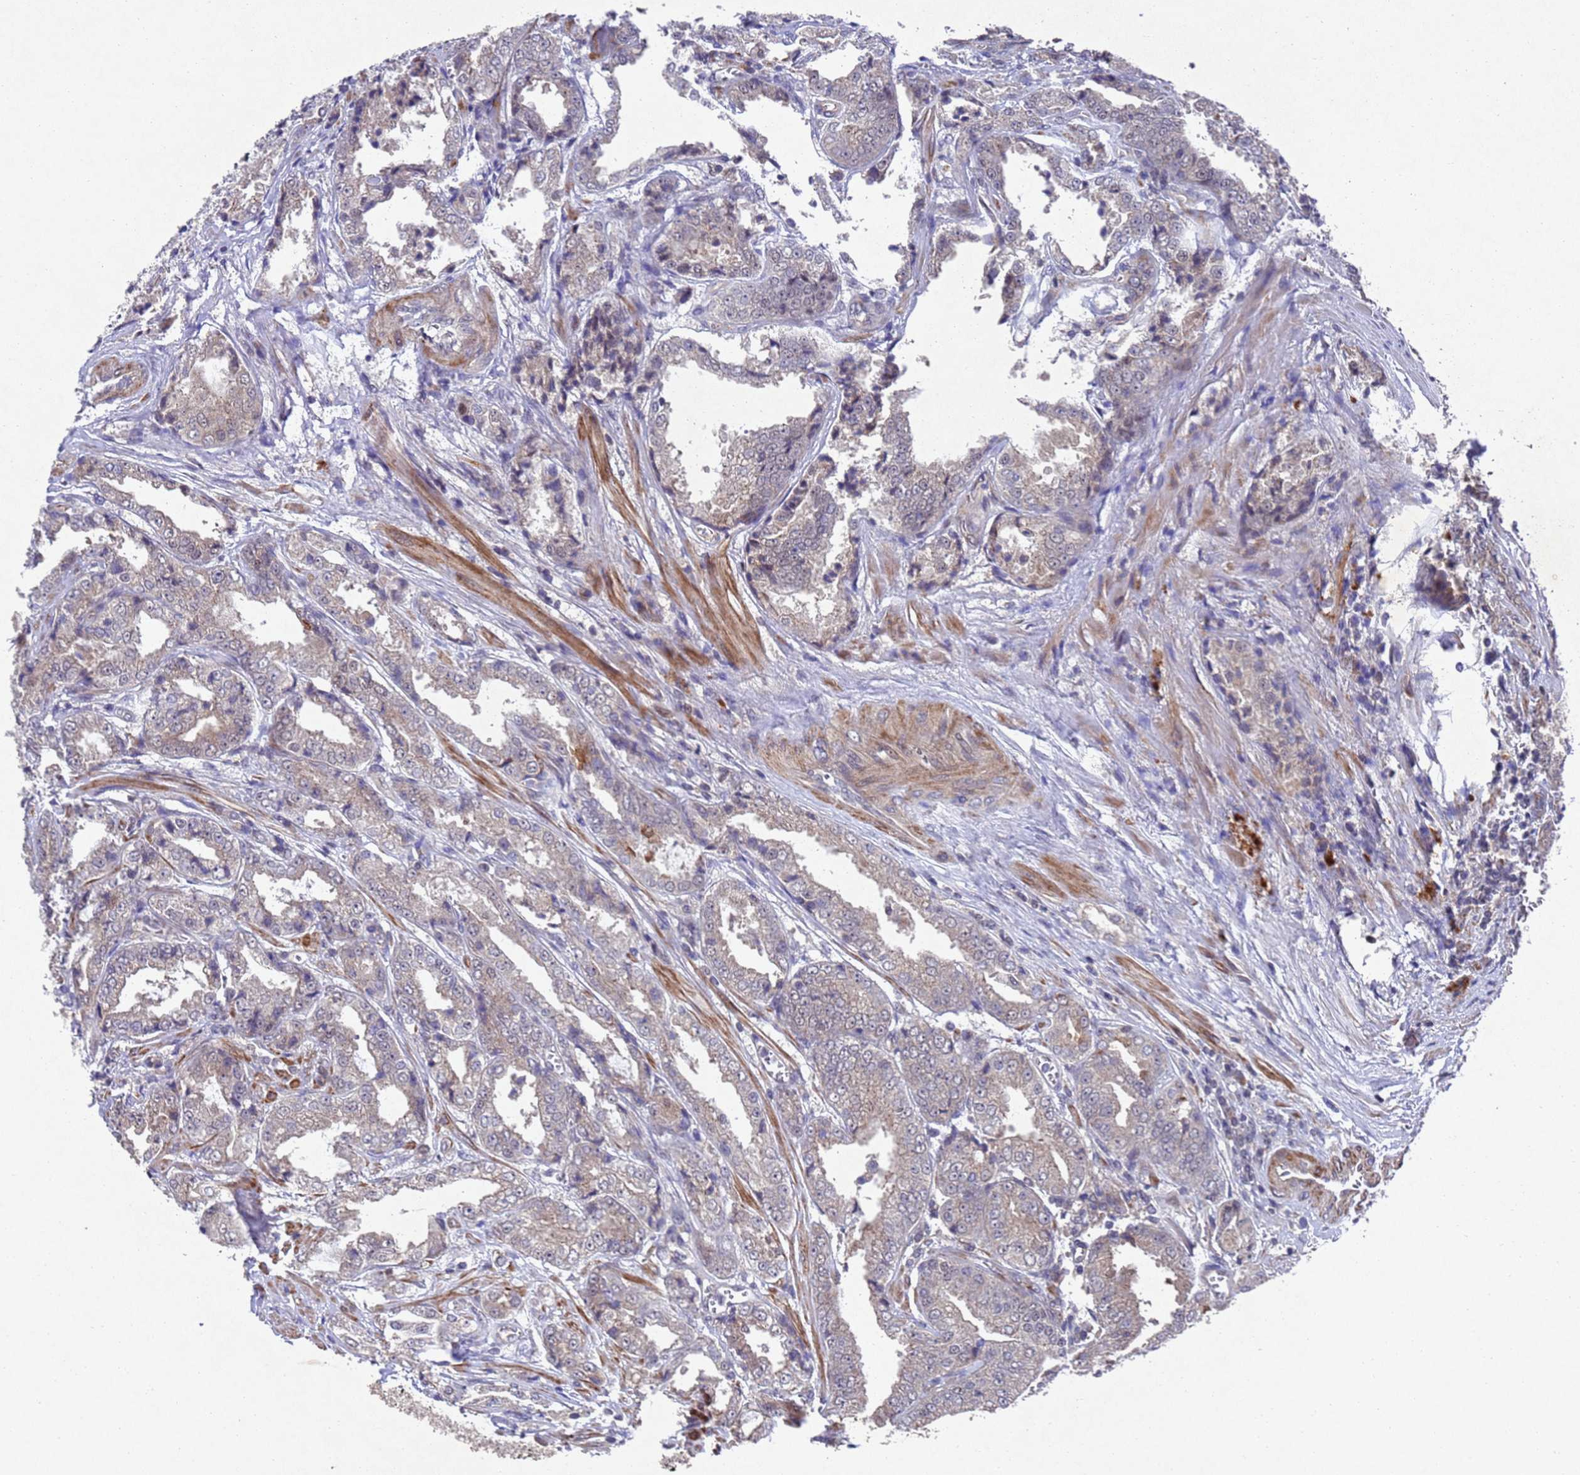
{"staining": {"intensity": "weak", "quantity": ">75%", "location": "cytoplasmic/membranous"}, "tissue": "prostate cancer", "cell_type": "Tumor cells", "image_type": "cancer", "snomed": [{"axis": "morphology", "description": "Adenocarcinoma, High grade"}, {"axis": "topography", "description": "Prostate"}], "caption": "A brown stain labels weak cytoplasmic/membranous positivity of a protein in human prostate cancer (adenocarcinoma (high-grade)) tumor cells.", "gene": "TBK1", "patient": {"sex": "male", "age": 72}}